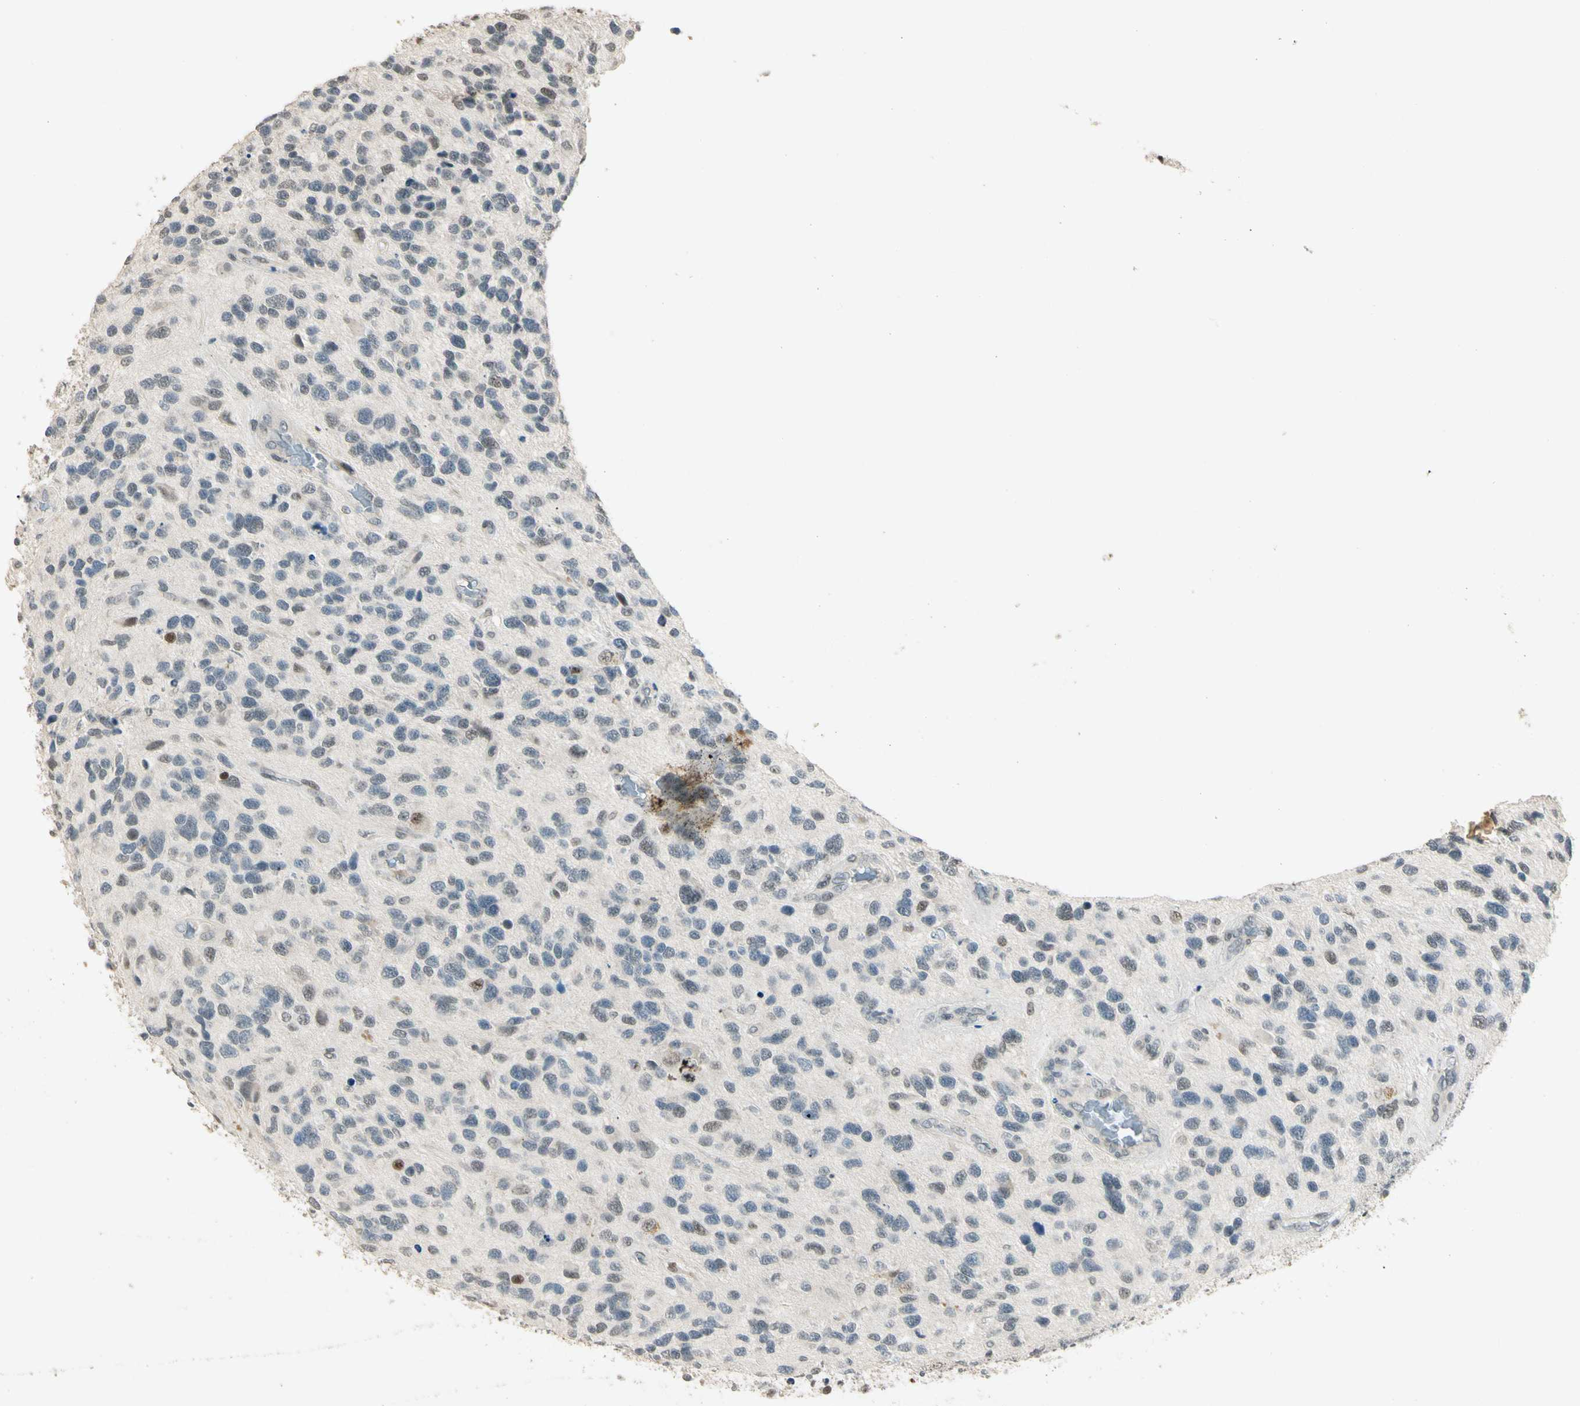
{"staining": {"intensity": "weak", "quantity": "<25%", "location": "nuclear"}, "tissue": "glioma", "cell_type": "Tumor cells", "image_type": "cancer", "snomed": [{"axis": "morphology", "description": "Glioma, malignant, High grade"}, {"axis": "topography", "description": "Brain"}], "caption": "IHC photomicrograph of human glioma stained for a protein (brown), which shows no expression in tumor cells.", "gene": "ZBTB4", "patient": {"sex": "female", "age": 58}}